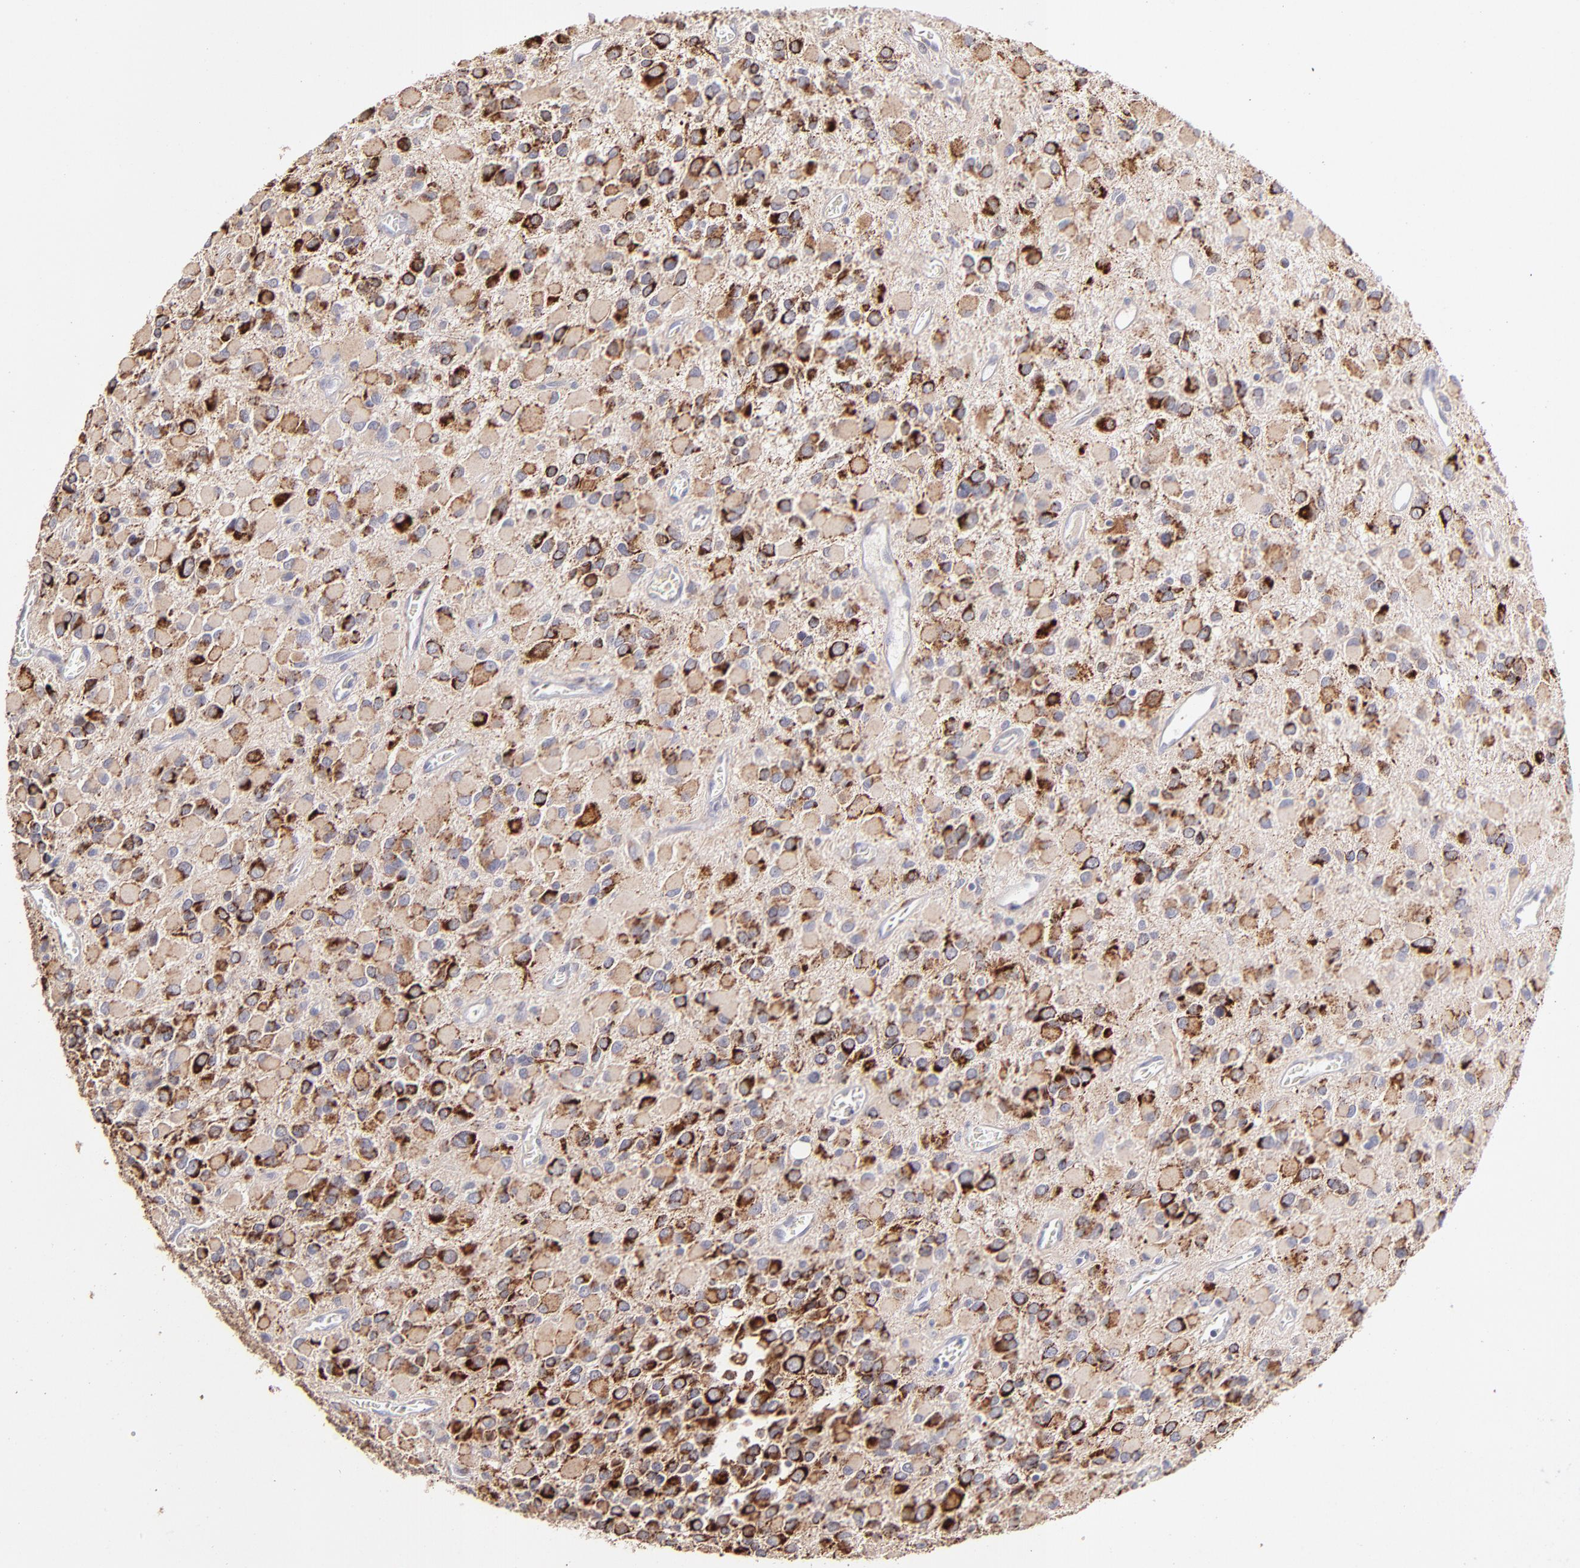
{"staining": {"intensity": "strong", "quantity": ">75%", "location": "cytoplasmic/membranous"}, "tissue": "glioma", "cell_type": "Tumor cells", "image_type": "cancer", "snomed": [{"axis": "morphology", "description": "Glioma, malignant, Low grade"}, {"axis": "topography", "description": "Brain"}], "caption": "Immunohistochemical staining of human malignant low-grade glioma exhibits high levels of strong cytoplasmic/membranous protein staining in about >75% of tumor cells.", "gene": "GLDC", "patient": {"sex": "male", "age": 42}}